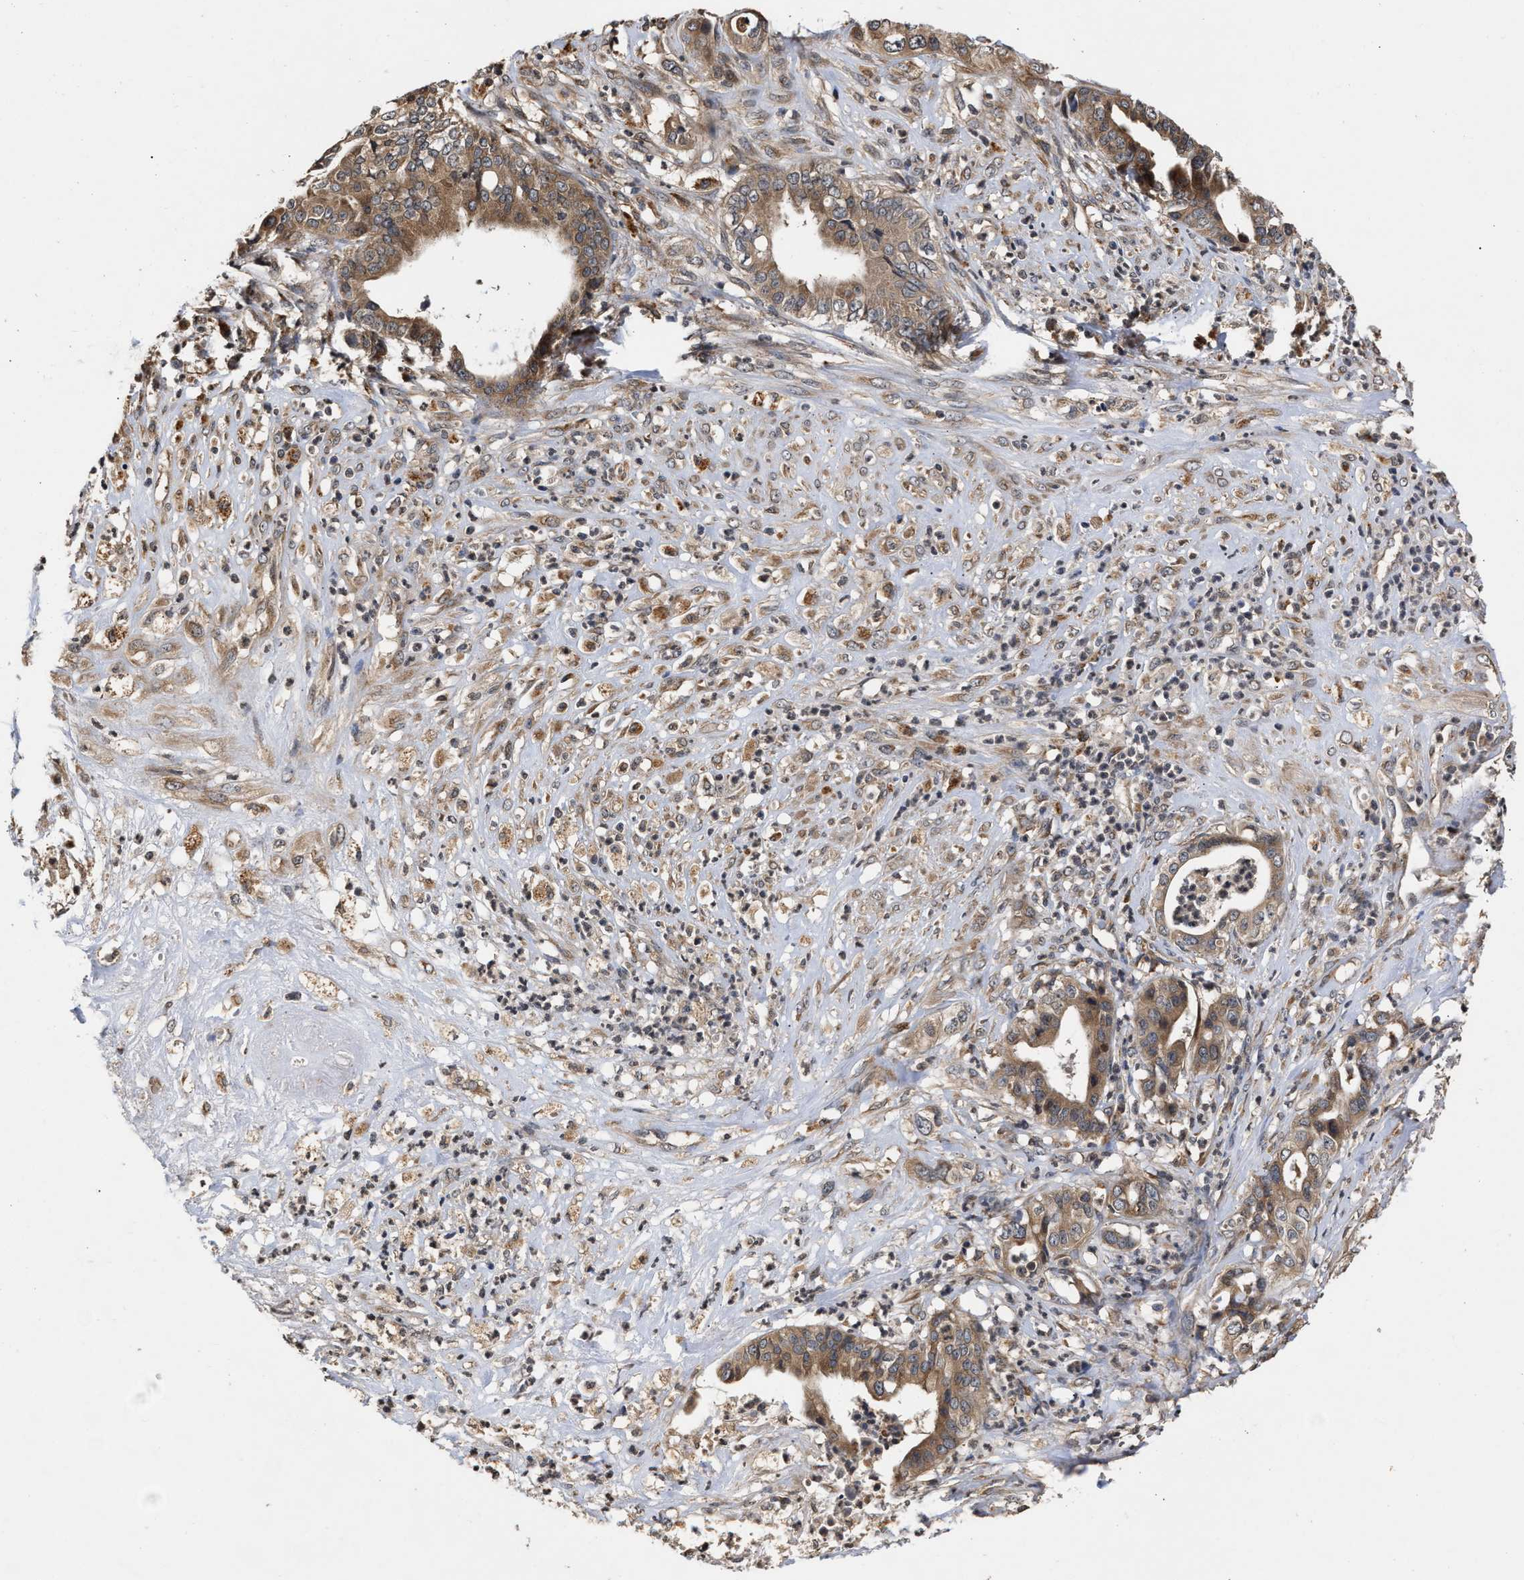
{"staining": {"intensity": "moderate", "quantity": ">75%", "location": "cytoplasmic/membranous"}, "tissue": "liver cancer", "cell_type": "Tumor cells", "image_type": "cancer", "snomed": [{"axis": "morphology", "description": "Cholangiocarcinoma"}, {"axis": "topography", "description": "Liver"}], "caption": "IHC micrograph of liver cancer stained for a protein (brown), which reveals medium levels of moderate cytoplasmic/membranous expression in approximately >75% of tumor cells.", "gene": "SAR1A", "patient": {"sex": "female", "age": 61}}